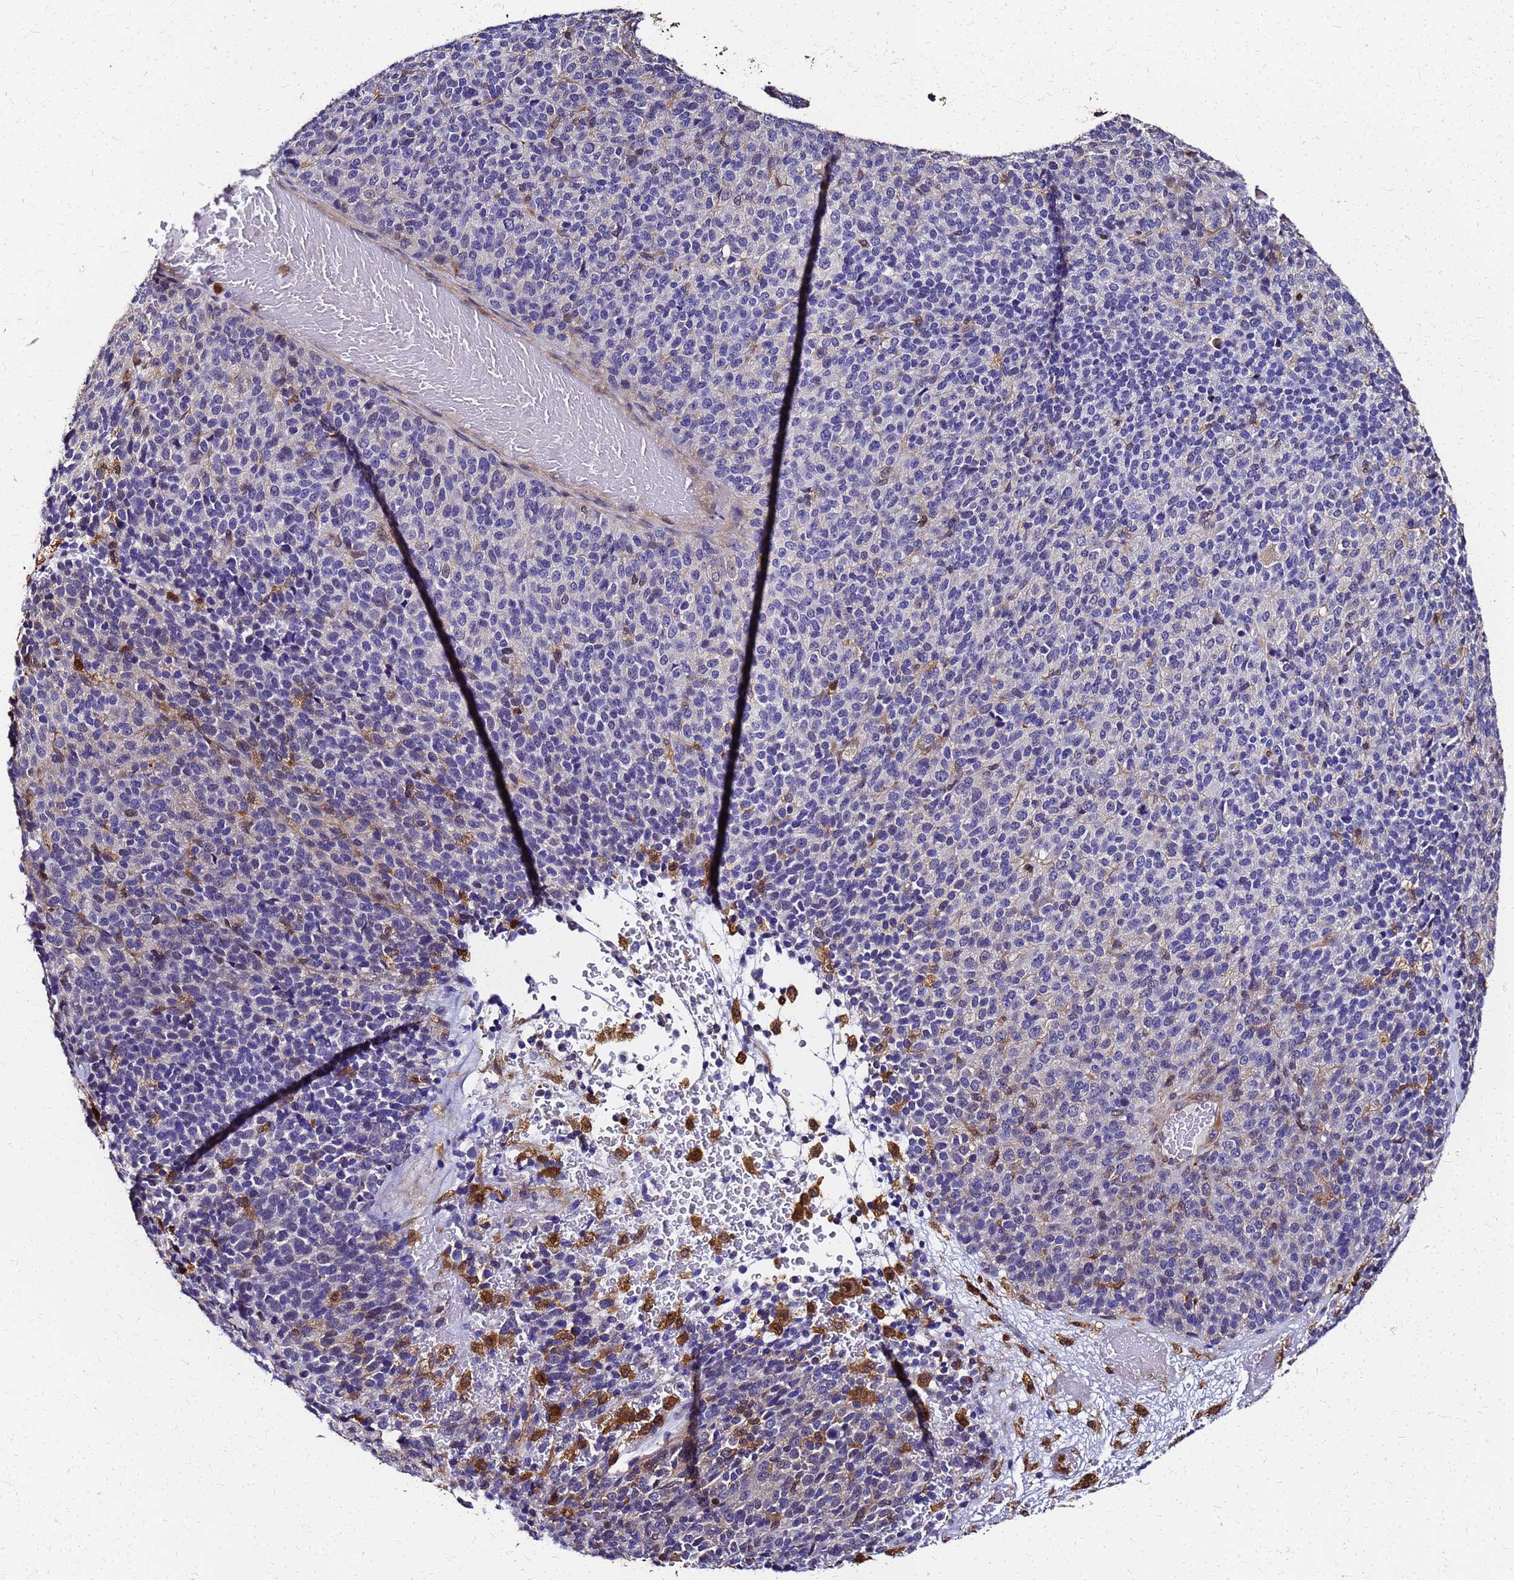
{"staining": {"intensity": "negative", "quantity": "none", "location": "none"}, "tissue": "melanoma", "cell_type": "Tumor cells", "image_type": "cancer", "snomed": [{"axis": "morphology", "description": "Malignant melanoma, Metastatic site"}, {"axis": "topography", "description": "Brain"}], "caption": "Melanoma stained for a protein using IHC exhibits no staining tumor cells.", "gene": "S100A11", "patient": {"sex": "female", "age": 56}}